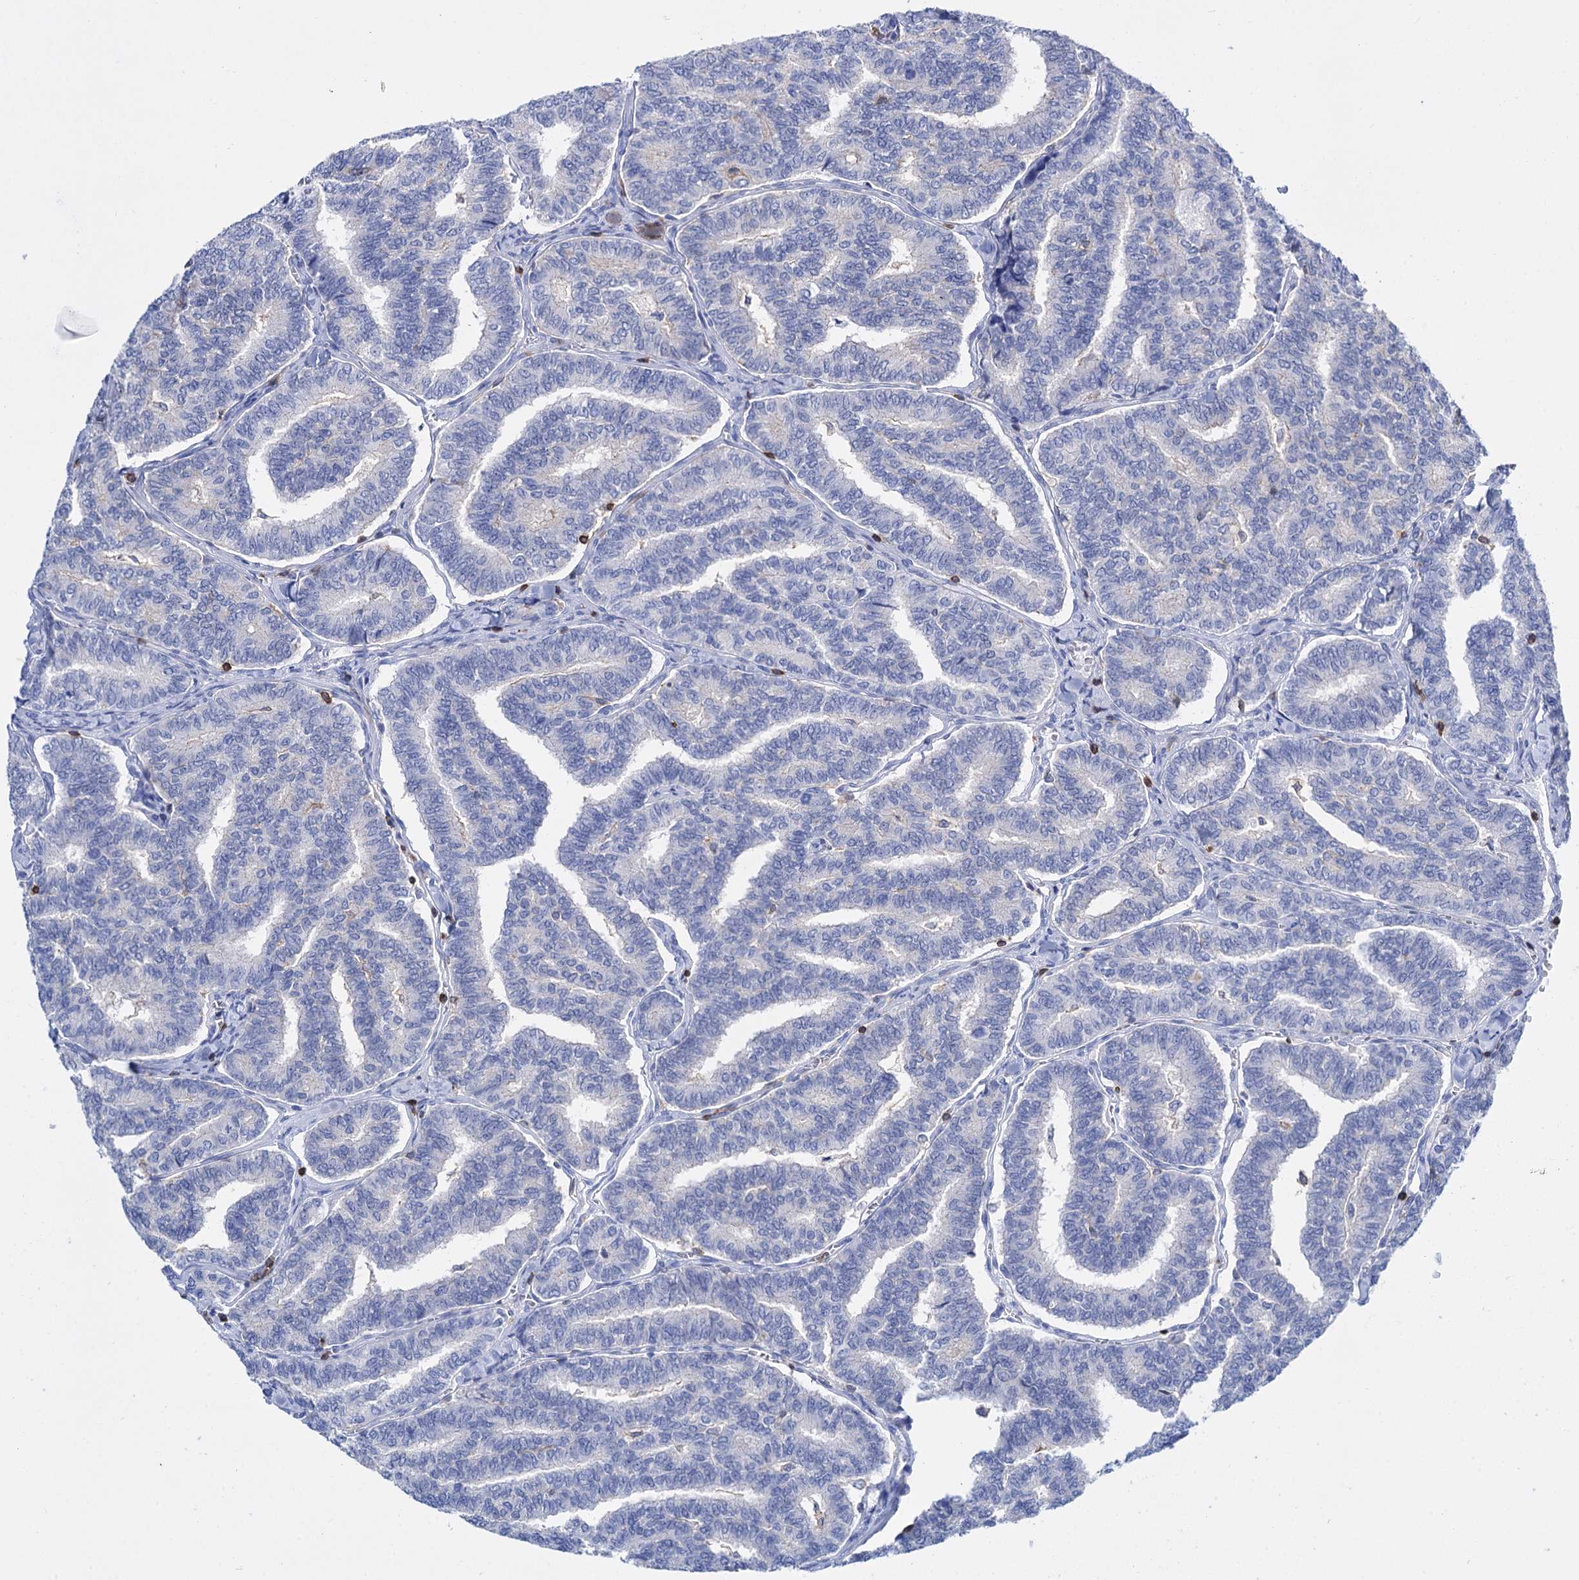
{"staining": {"intensity": "negative", "quantity": "none", "location": "none"}, "tissue": "thyroid cancer", "cell_type": "Tumor cells", "image_type": "cancer", "snomed": [{"axis": "morphology", "description": "Papillary adenocarcinoma, NOS"}, {"axis": "topography", "description": "Thyroid gland"}], "caption": "IHC micrograph of thyroid papillary adenocarcinoma stained for a protein (brown), which demonstrates no positivity in tumor cells. (IHC, brightfield microscopy, high magnification).", "gene": "DEF6", "patient": {"sex": "female", "age": 35}}